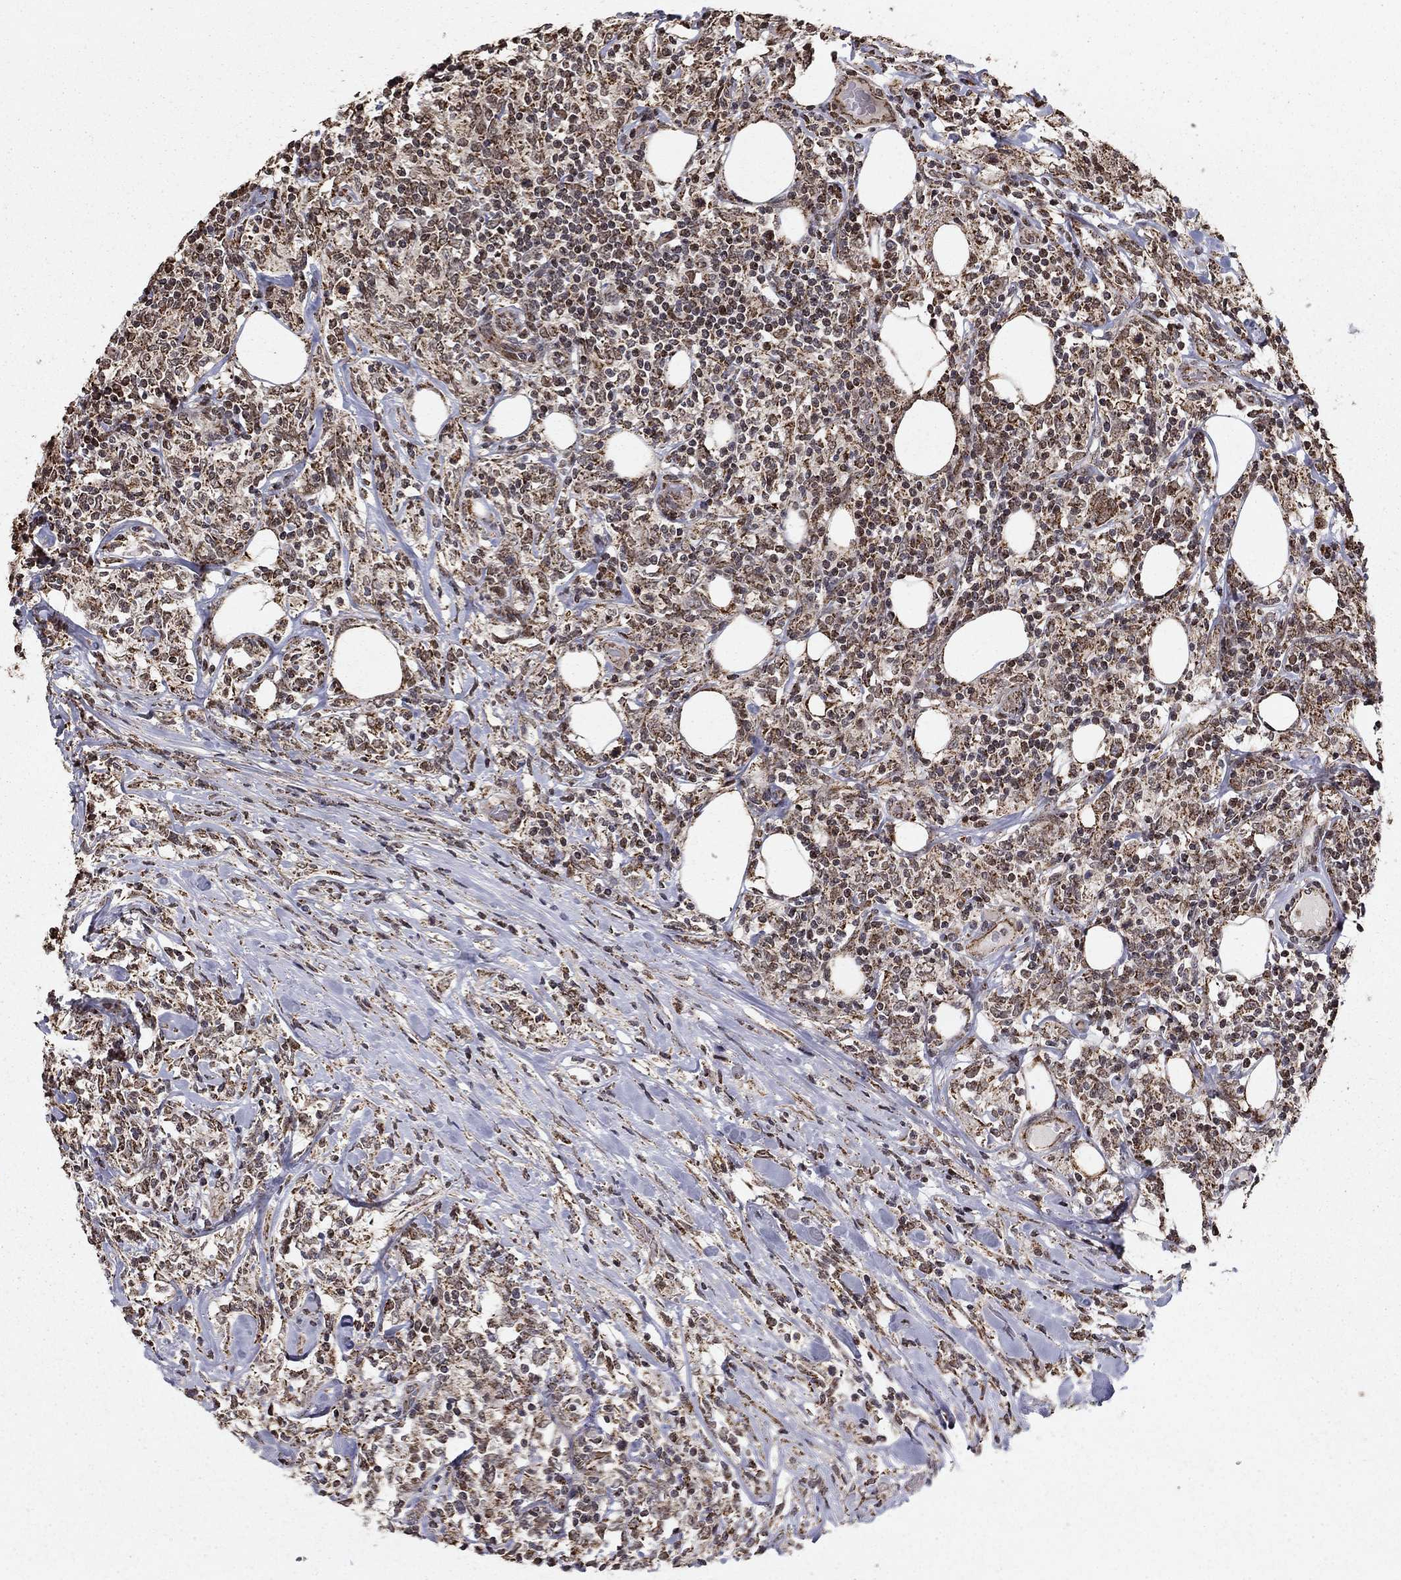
{"staining": {"intensity": "negative", "quantity": "none", "location": "none"}, "tissue": "lymphoma", "cell_type": "Tumor cells", "image_type": "cancer", "snomed": [{"axis": "morphology", "description": "Malignant lymphoma, non-Hodgkin's type, High grade"}, {"axis": "topography", "description": "Lymph node"}], "caption": "An image of malignant lymphoma, non-Hodgkin's type (high-grade) stained for a protein shows no brown staining in tumor cells.", "gene": "ACOT13", "patient": {"sex": "female", "age": 84}}